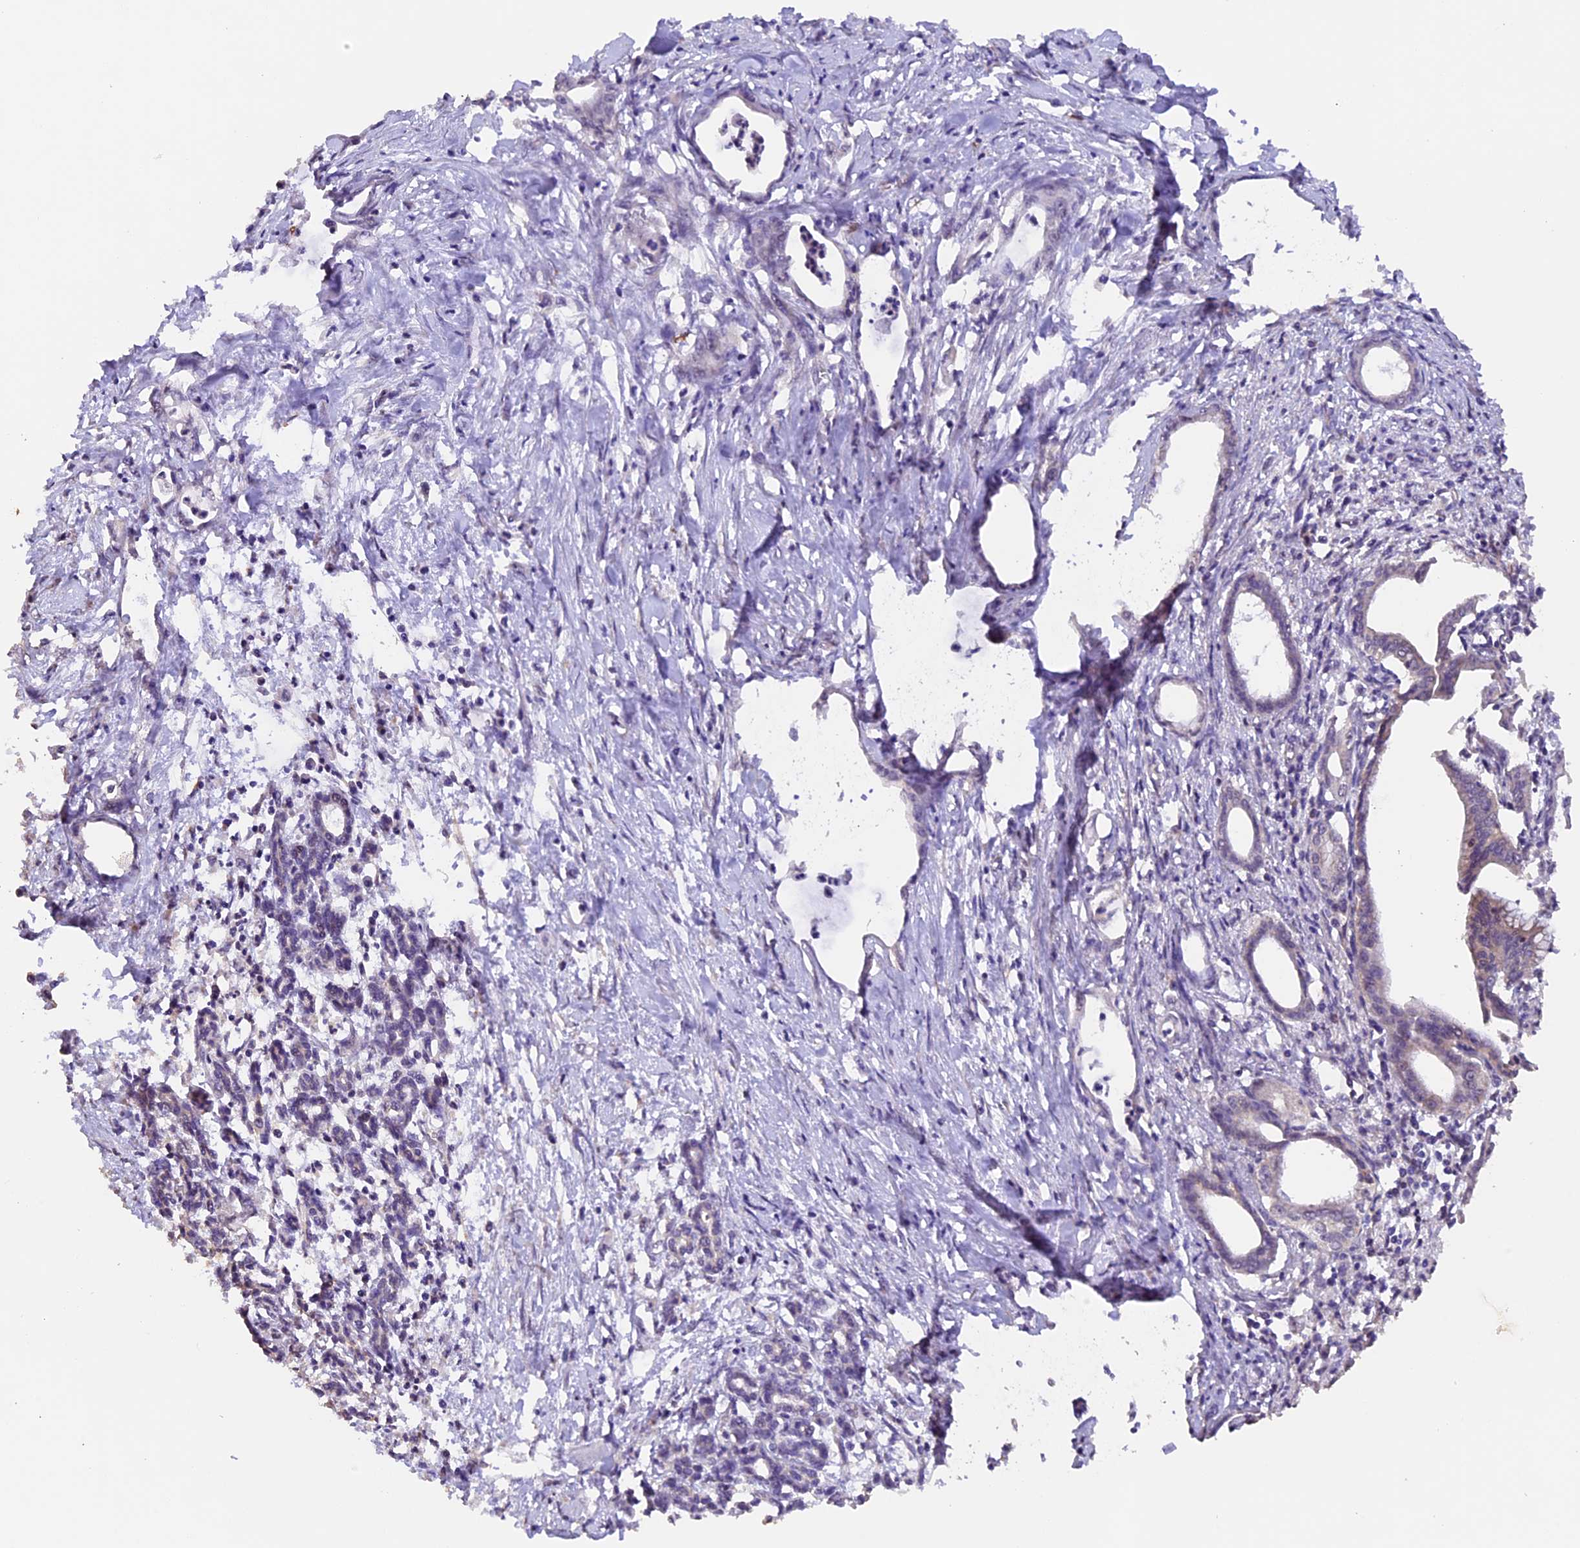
{"staining": {"intensity": "negative", "quantity": "none", "location": "none"}, "tissue": "pancreatic cancer", "cell_type": "Tumor cells", "image_type": "cancer", "snomed": [{"axis": "morphology", "description": "Adenocarcinoma, NOS"}, {"axis": "topography", "description": "Pancreas"}], "caption": "Immunohistochemical staining of human pancreatic cancer (adenocarcinoma) exhibits no significant staining in tumor cells.", "gene": "GNB5", "patient": {"sex": "female", "age": 55}}